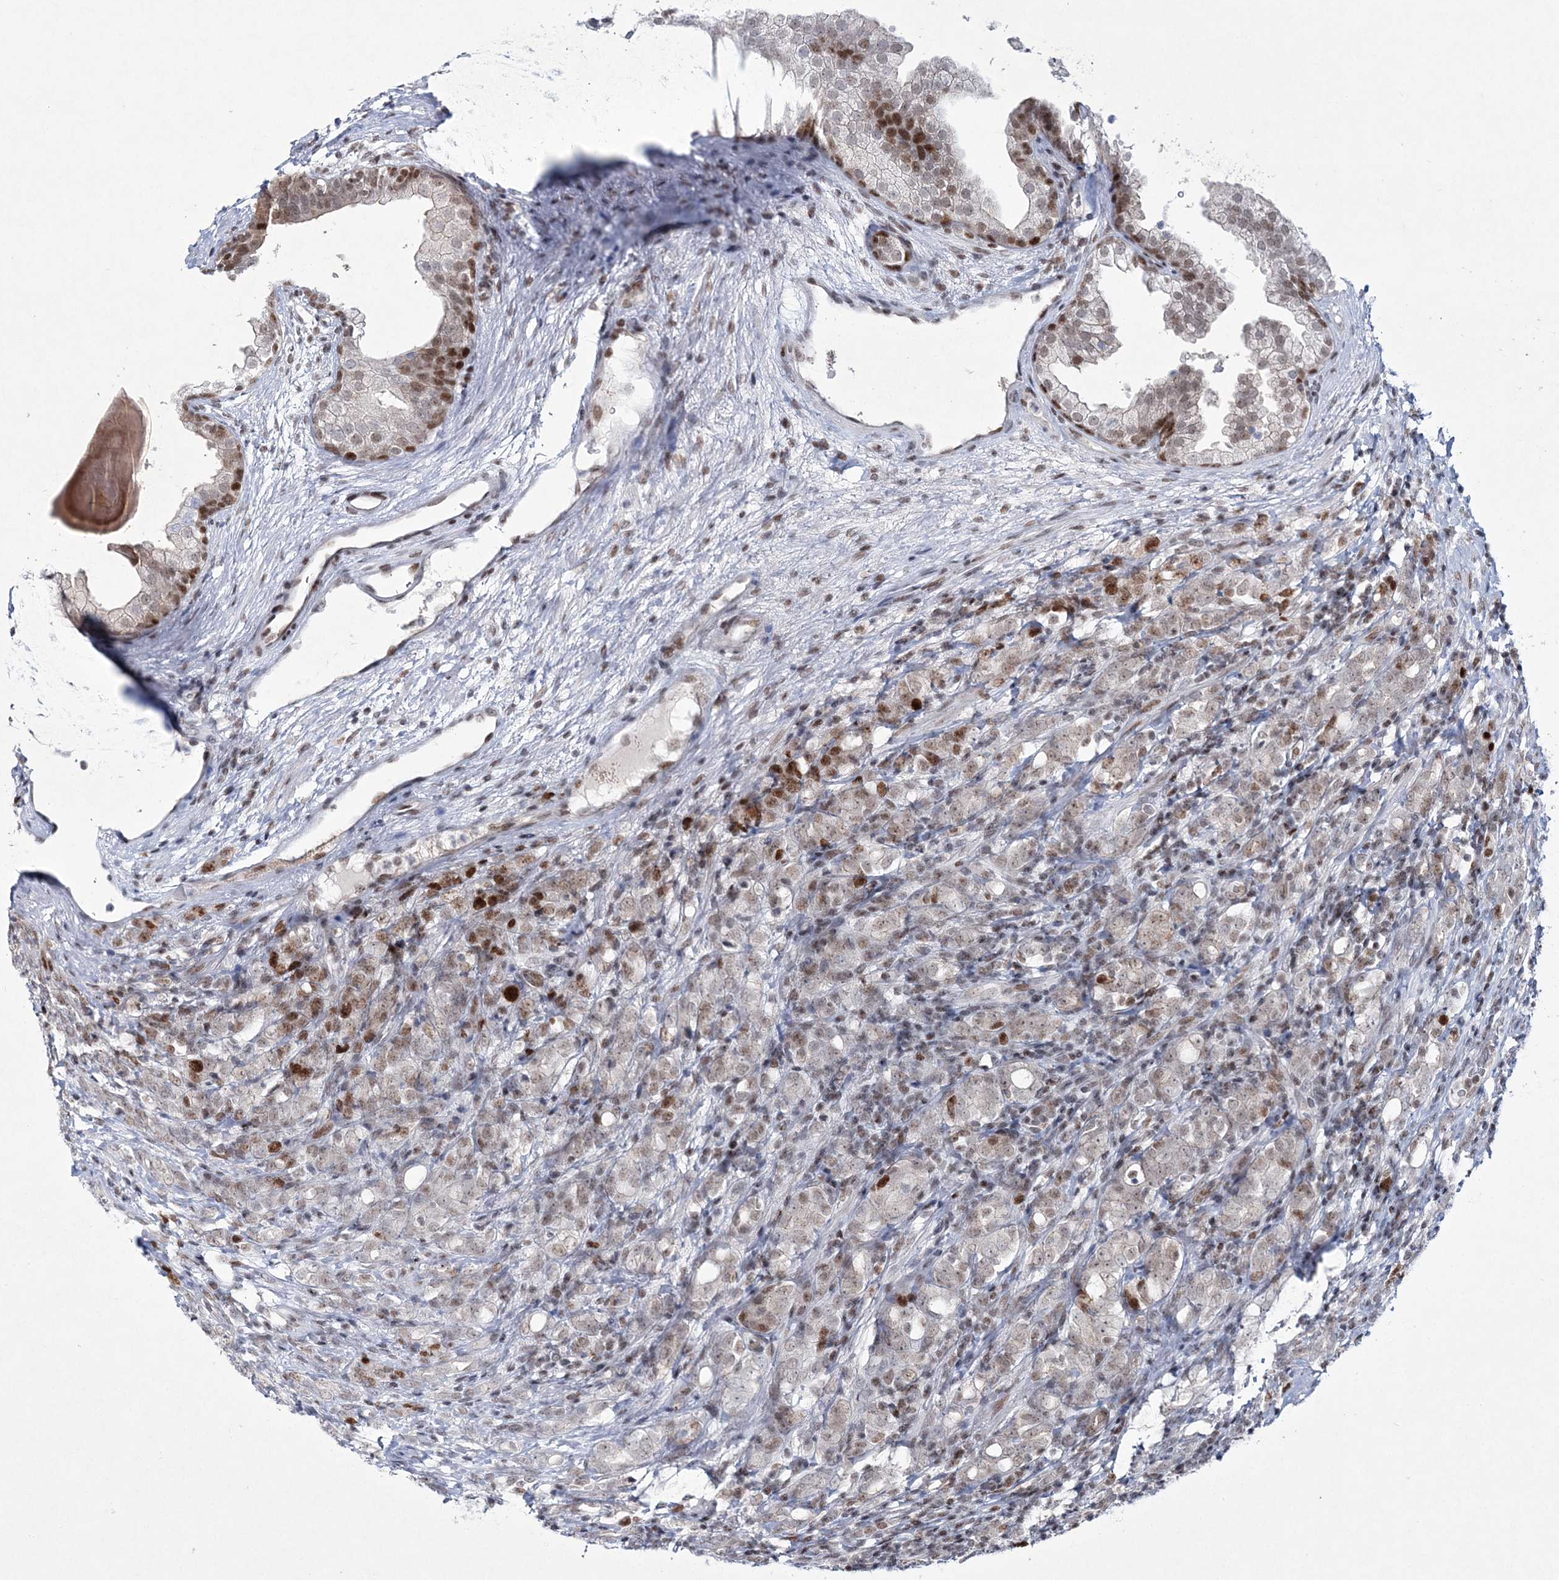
{"staining": {"intensity": "moderate", "quantity": "25%-75%", "location": "nuclear"}, "tissue": "prostate cancer", "cell_type": "Tumor cells", "image_type": "cancer", "snomed": [{"axis": "morphology", "description": "Adenocarcinoma, High grade"}, {"axis": "topography", "description": "Prostate"}], "caption": "A micrograph of human prostate high-grade adenocarcinoma stained for a protein exhibits moderate nuclear brown staining in tumor cells.", "gene": "LRRFIP2", "patient": {"sex": "male", "age": 62}}